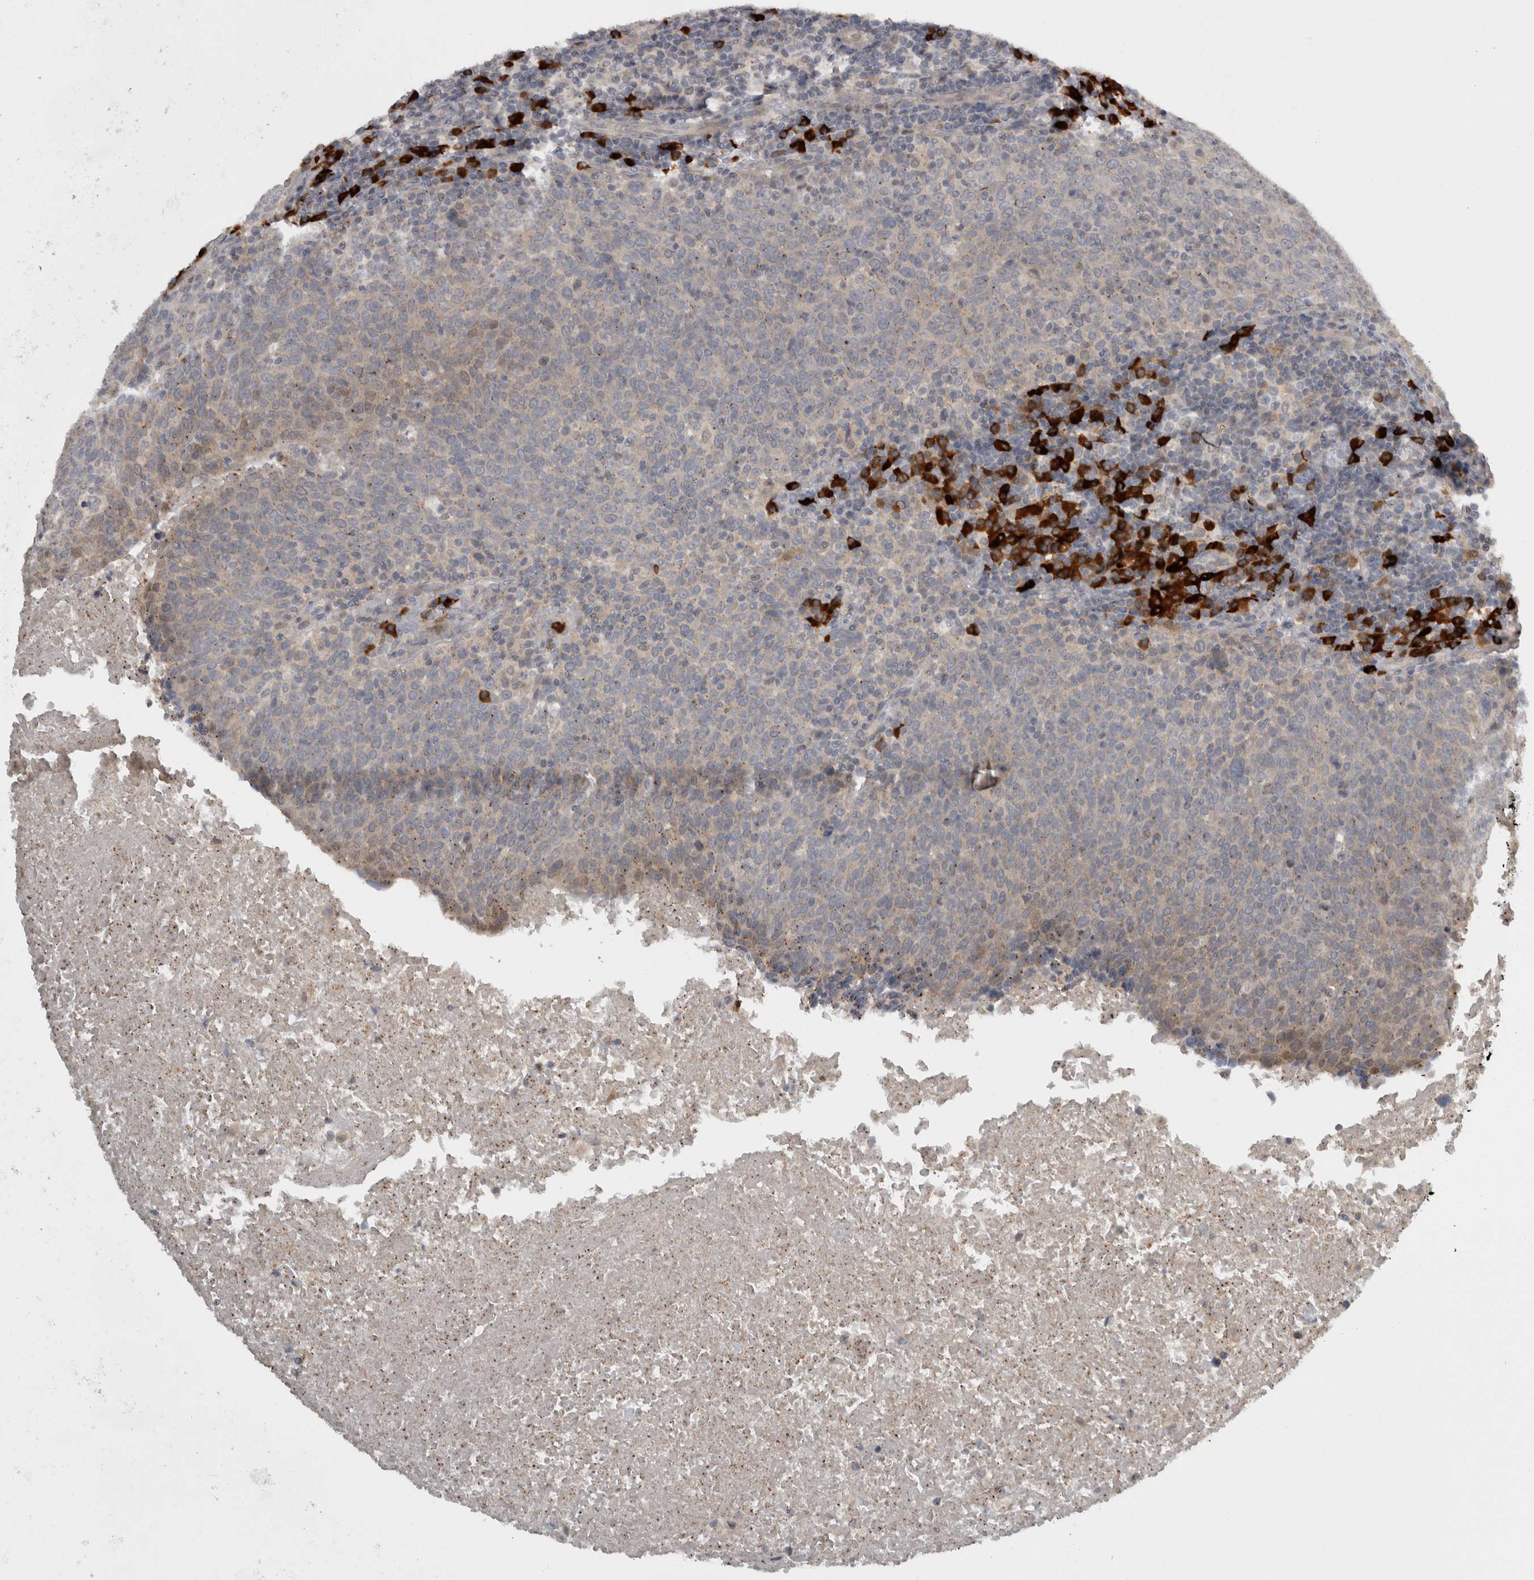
{"staining": {"intensity": "weak", "quantity": "<25%", "location": "cytoplasmic/membranous"}, "tissue": "head and neck cancer", "cell_type": "Tumor cells", "image_type": "cancer", "snomed": [{"axis": "morphology", "description": "Squamous cell carcinoma, NOS"}, {"axis": "morphology", "description": "Squamous cell carcinoma, metastatic, NOS"}, {"axis": "topography", "description": "Lymph node"}, {"axis": "topography", "description": "Head-Neck"}], "caption": "Tumor cells show no significant expression in metastatic squamous cell carcinoma (head and neck).", "gene": "SLCO5A1", "patient": {"sex": "male", "age": 62}}